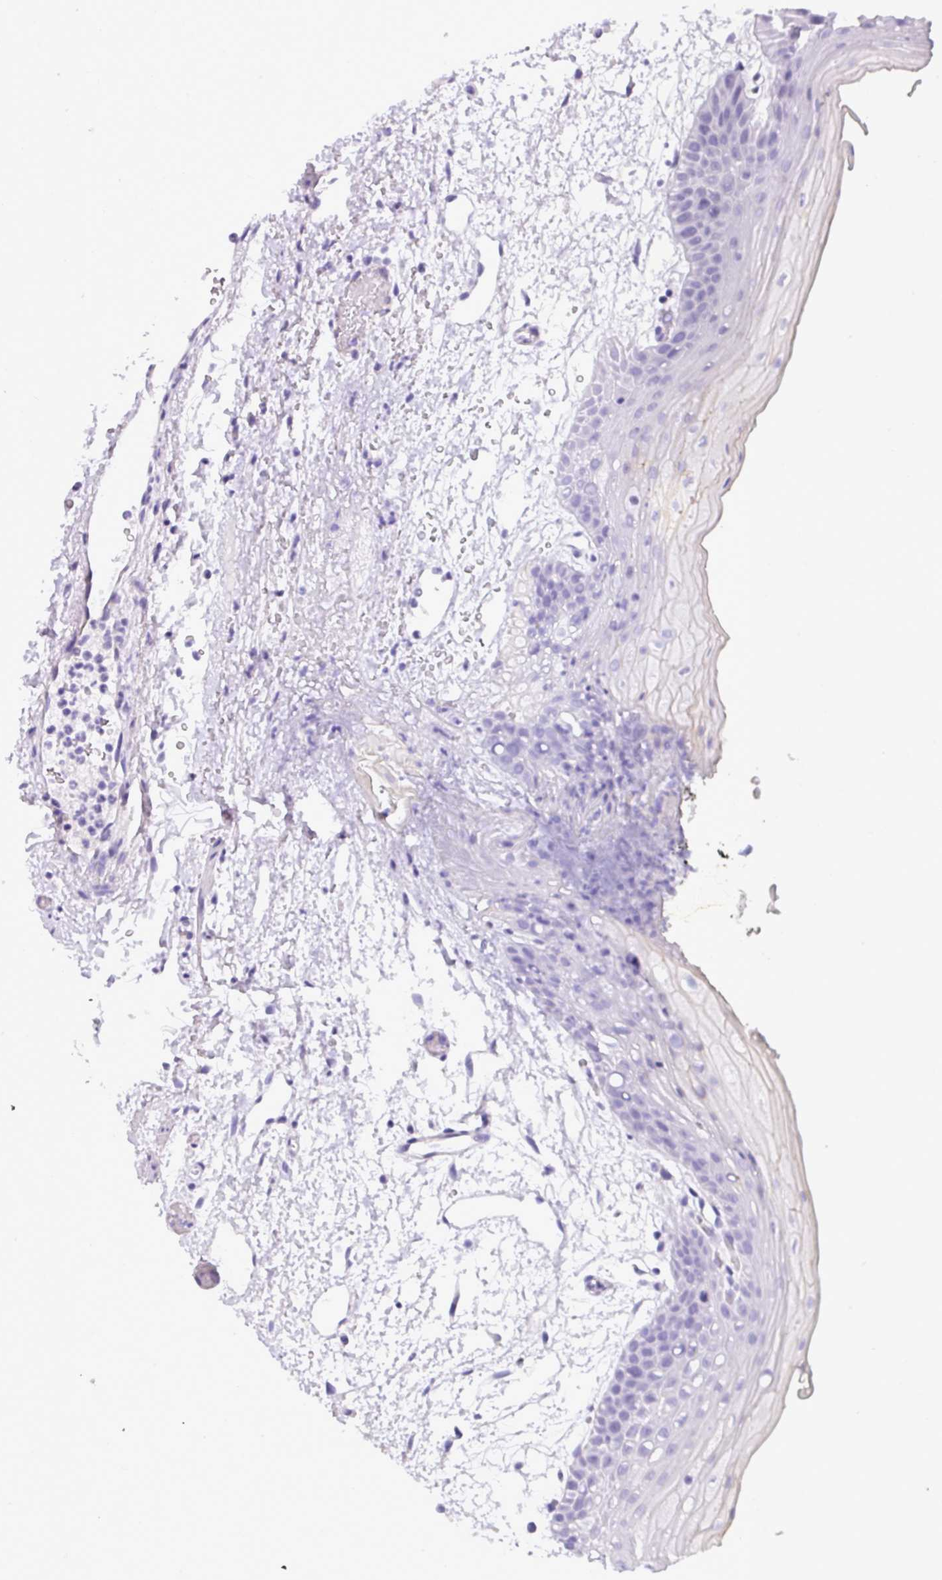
{"staining": {"intensity": "moderate", "quantity": "<25%", "location": "cytoplasmic/membranous"}, "tissue": "oral mucosa", "cell_type": "Squamous epithelial cells", "image_type": "normal", "snomed": [{"axis": "morphology", "description": "Normal tissue, NOS"}, {"axis": "topography", "description": "Oral tissue"}, {"axis": "topography", "description": "Tounge, NOS"}], "caption": "Protein expression analysis of unremarkable oral mucosa reveals moderate cytoplasmic/membranous expression in approximately <25% of squamous epithelial cells. The staining was performed using DAB to visualize the protein expression in brown, while the nuclei were stained in blue with hematoxylin (Magnification: 20x).", "gene": "MUC21", "patient": {"sex": "female", "age": 59}}